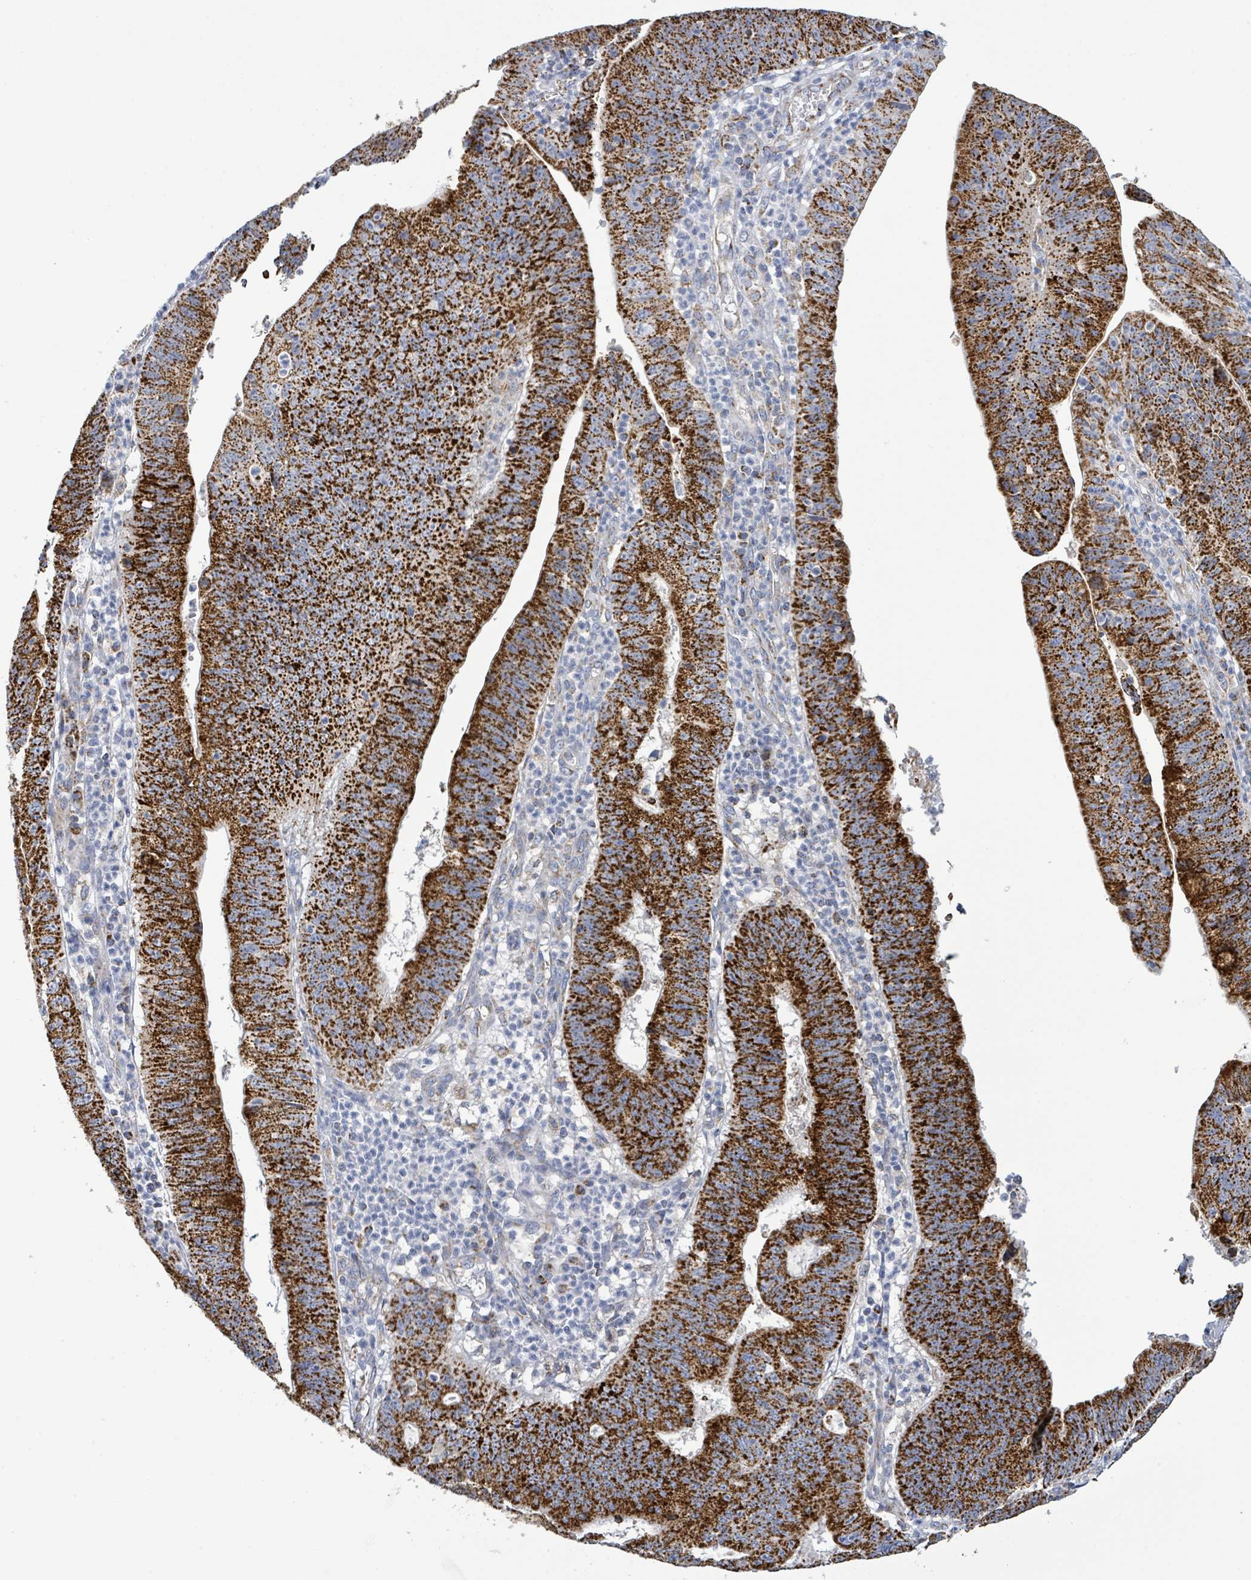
{"staining": {"intensity": "strong", "quantity": ">75%", "location": "cytoplasmic/membranous"}, "tissue": "stomach cancer", "cell_type": "Tumor cells", "image_type": "cancer", "snomed": [{"axis": "morphology", "description": "Adenocarcinoma, NOS"}, {"axis": "topography", "description": "Stomach"}], "caption": "Stomach adenocarcinoma stained with a brown dye exhibits strong cytoplasmic/membranous positive expression in about >75% of tumor cells.", "gene": "SUCLG2", "patient": {"sex": "male", "age": 59}}